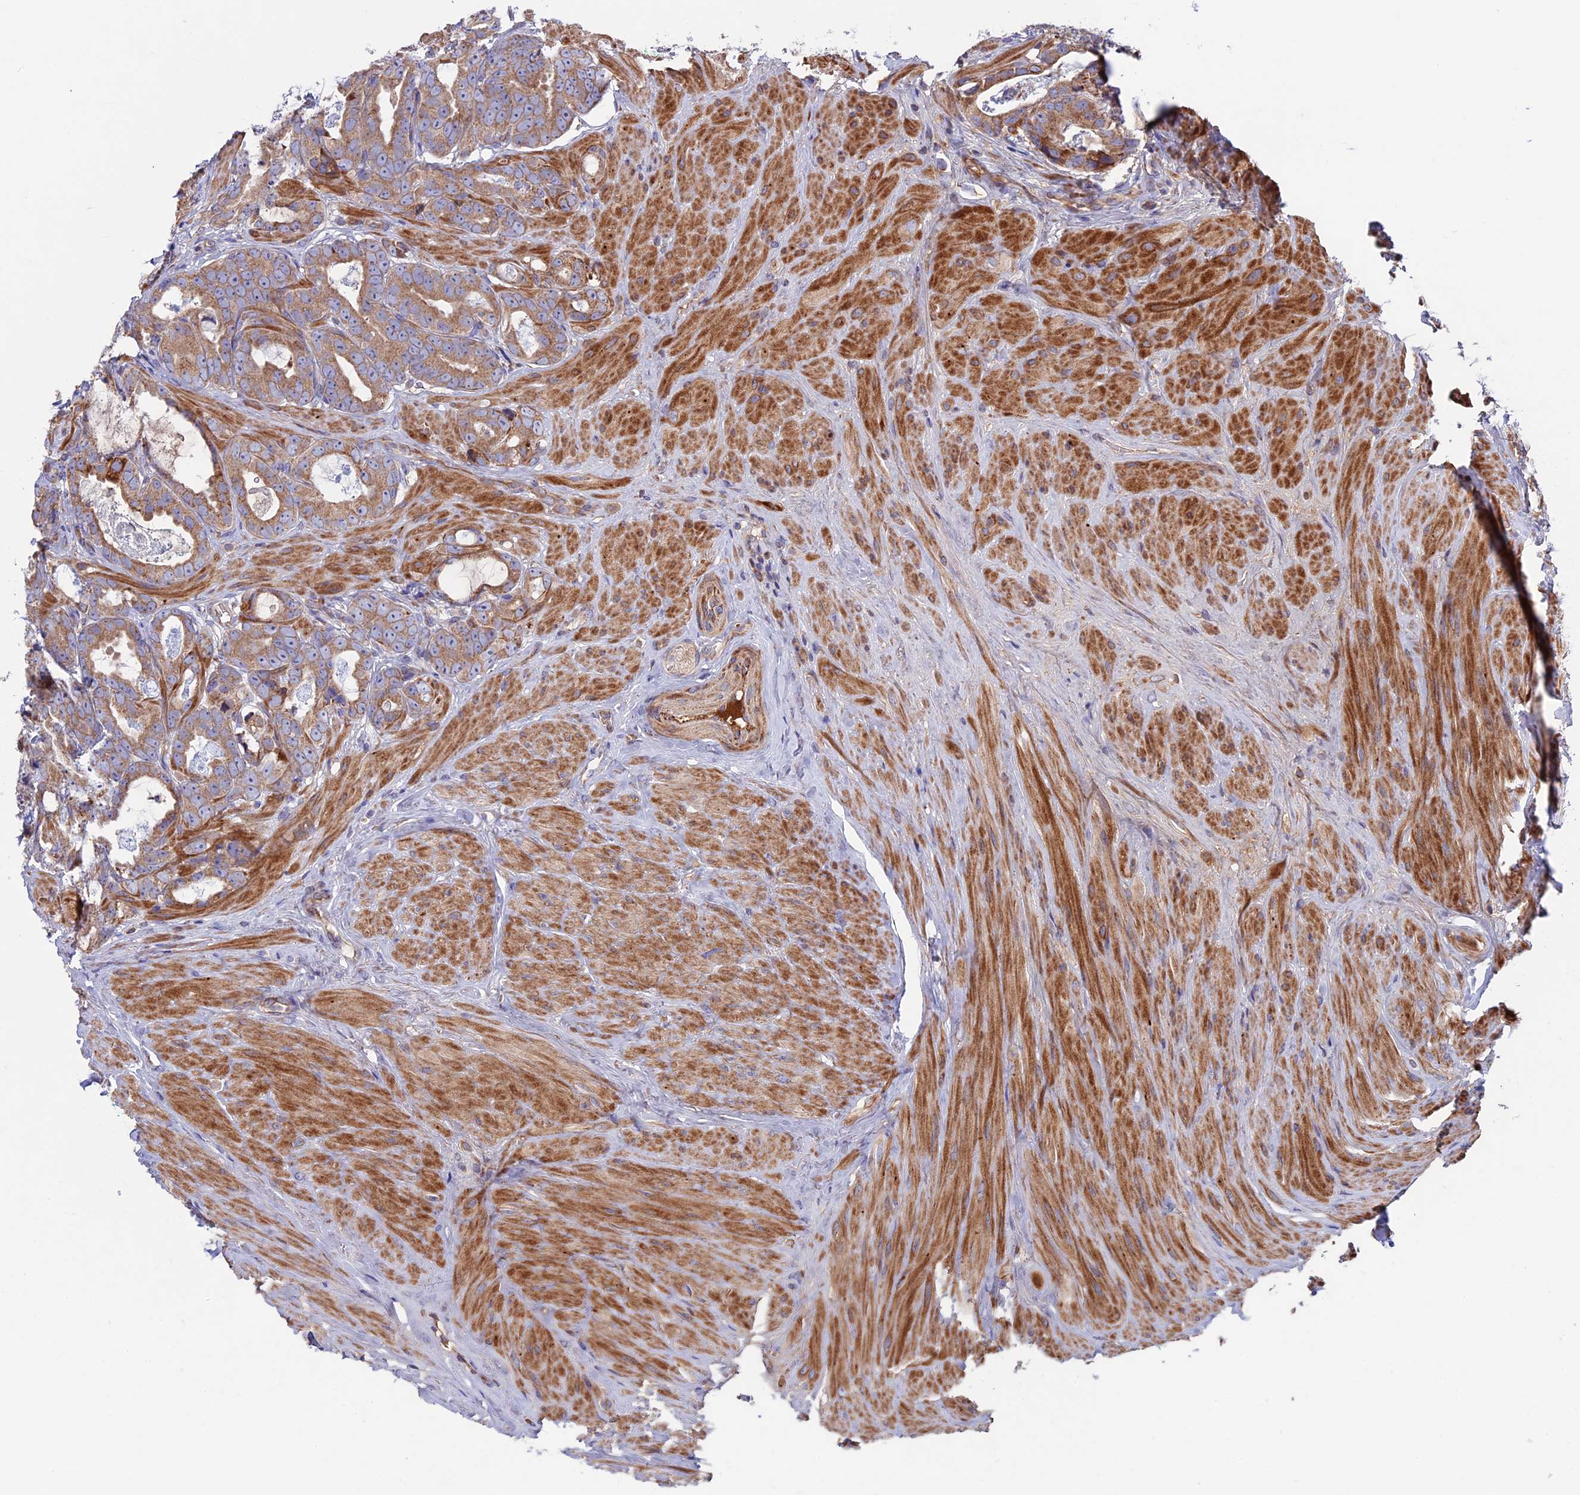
{"staining": {"intensity": "moderate", "quantity": ">75%", "location": "cytoplasmic/membranous"}, "tissue": "prostate cancer", "cell_type": "Tumor cells", "image_type": "cancer", "snomed": [{"axis": "morphology", "description": "Adenocarcinoma, Low grade"}, {"axis": "topography", "description": "Prostate"}], "caption": "Prostate cancer stained with a protein marker reveals moderate staining in tumor cells.", "gene": "SLC15A5", "patient": {"sex": "male", "age": 71}}